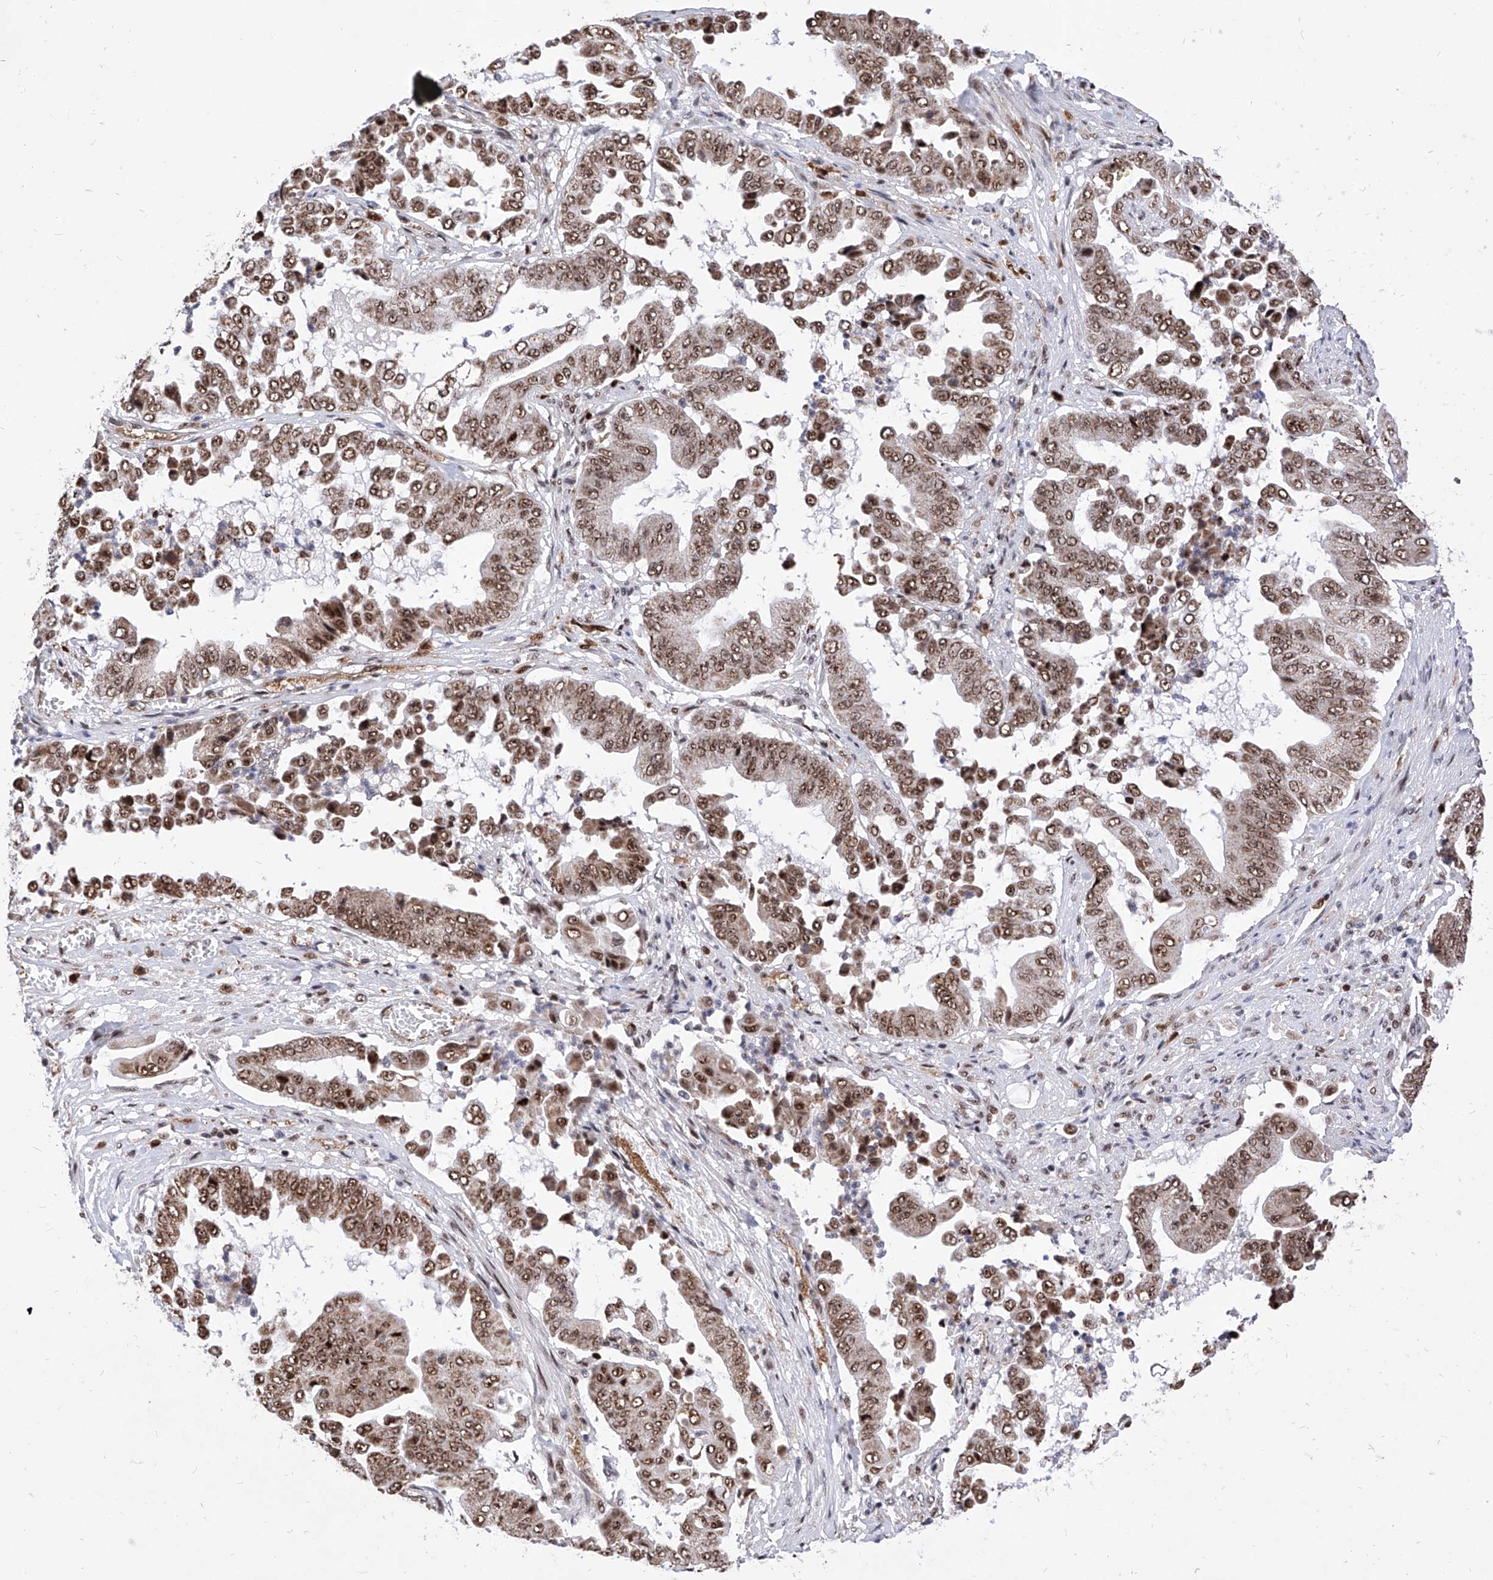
{"staining": {"intensity": "moderate", "quantity": ">75%", "location": "cytoplasmic/membranous,nuclear"}, "tissue": "pancreatic cancer", "cell_type": "Tumor cells", "image_type": "cancer", "snomed": [{"axis": "morphology", "description": "Adenocarcinoma, NOS"}, {"axis": "topography", "description": "Pancreas"}], "caption": "Immunohistochemistry (IHC) staining of pancreatic cancer, which exhibits medium levels of moderate cytoplasmic/membranous and nuclear positivity in approximately >75% of tumor cells indicating moderate cytoplasmic/membranous and nuclear protein staining. The staining was performed using DAB (3,3'-diaminobenzidine) (brown) for protein detection and nuclei were counterstained in hematoxylin (blue).", "gene": "PHF5A", "patient": {"sex": "female", "age": 77}}